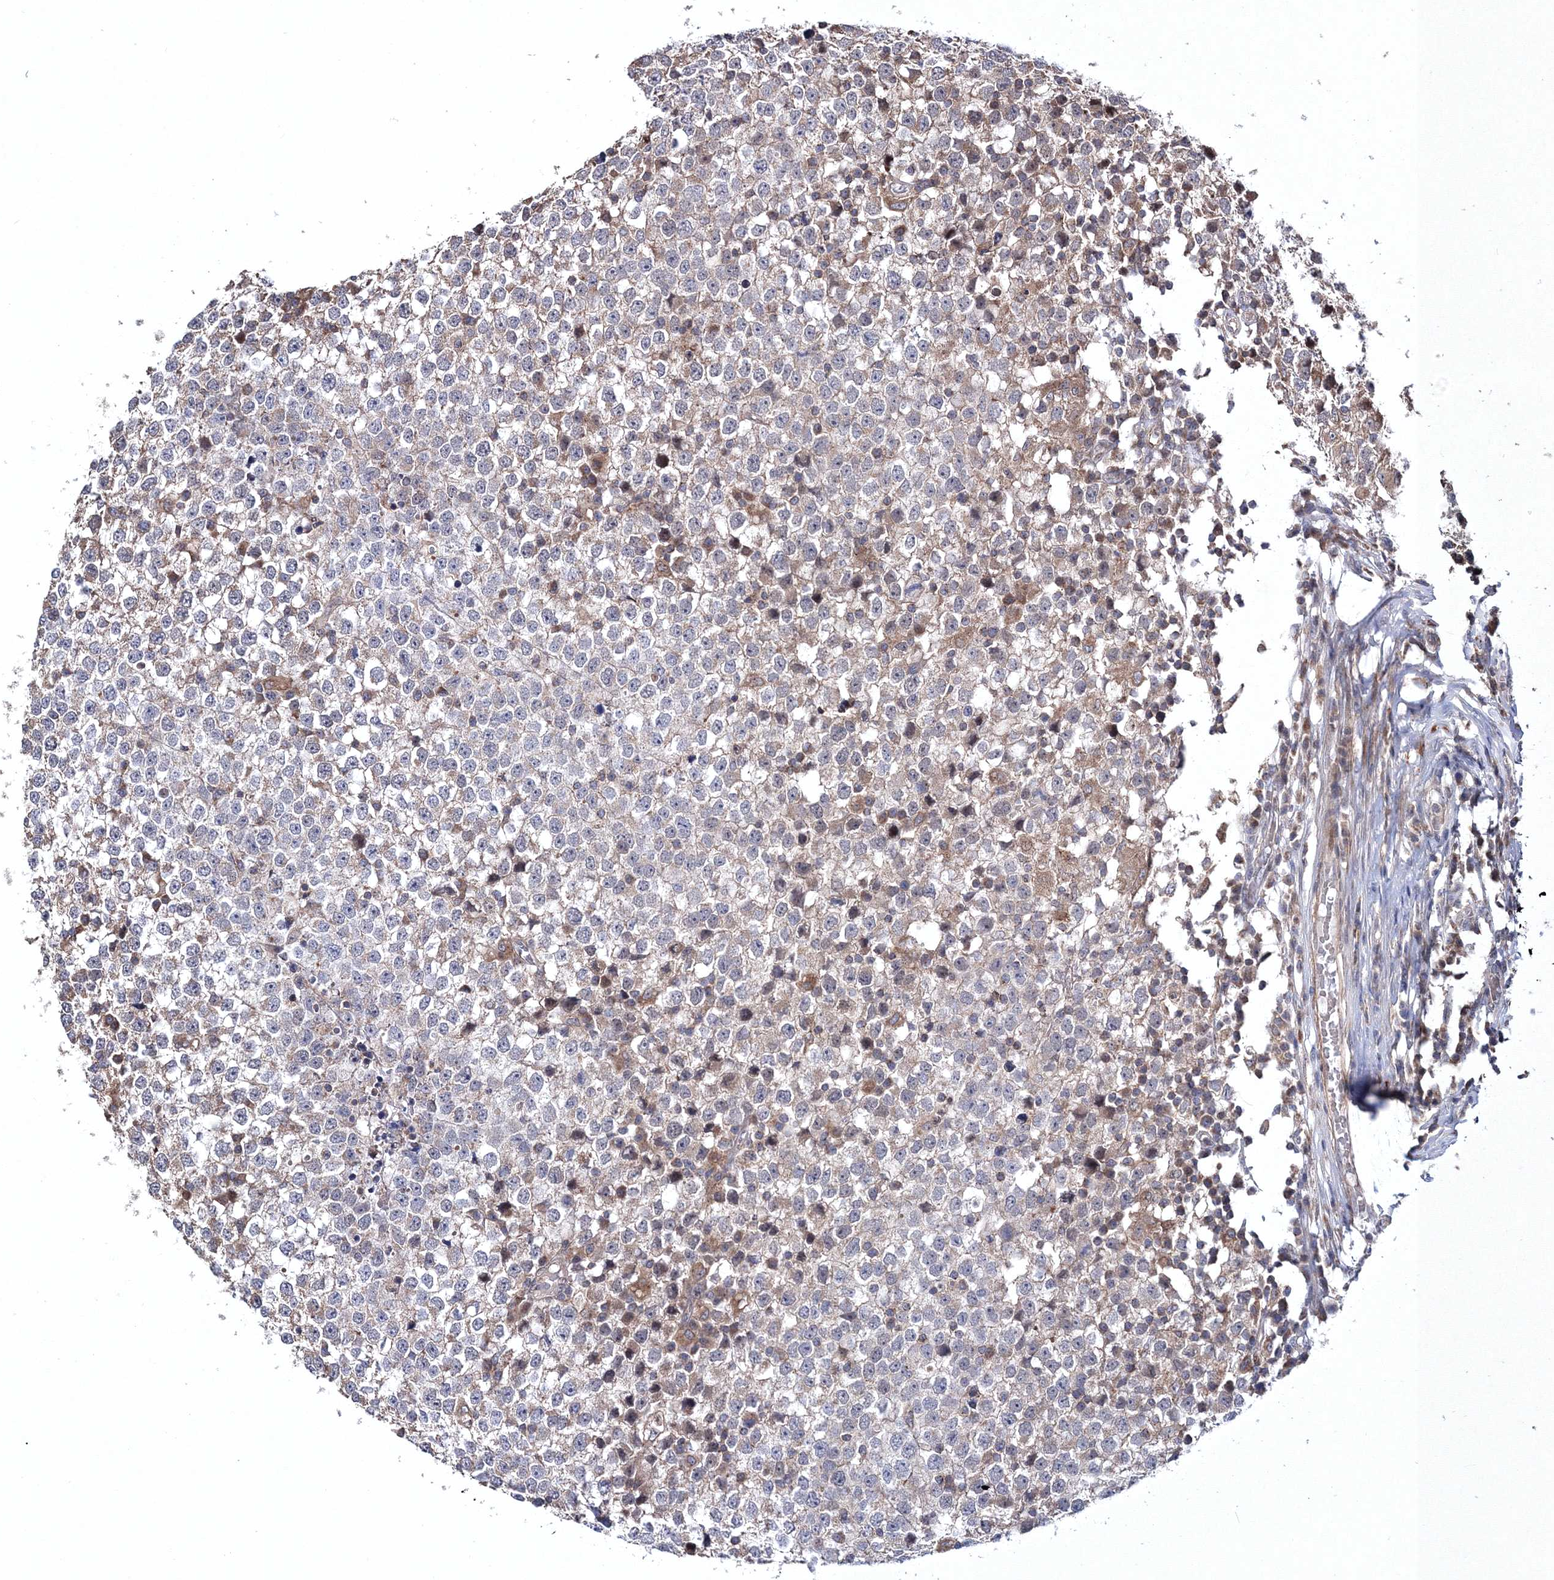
{"staining": {"intensity": "negative", "quantity": "none", "location": "none"}, "tissue": "testis cancer", "cell_type": "Tumor cells", "image_type": "cancer", "snomed": [{"axis": "morphology", "description": "Seminoma, NOS"}, {"axis": "topography", "description": "Testis"}], "caption": "Human seminoma (testis) stained for a protein using immunohistochemistry shows no expression in tumor cells.", "gene": "PPP2R2B", "patient": {"sex": "male", "age": 65}}